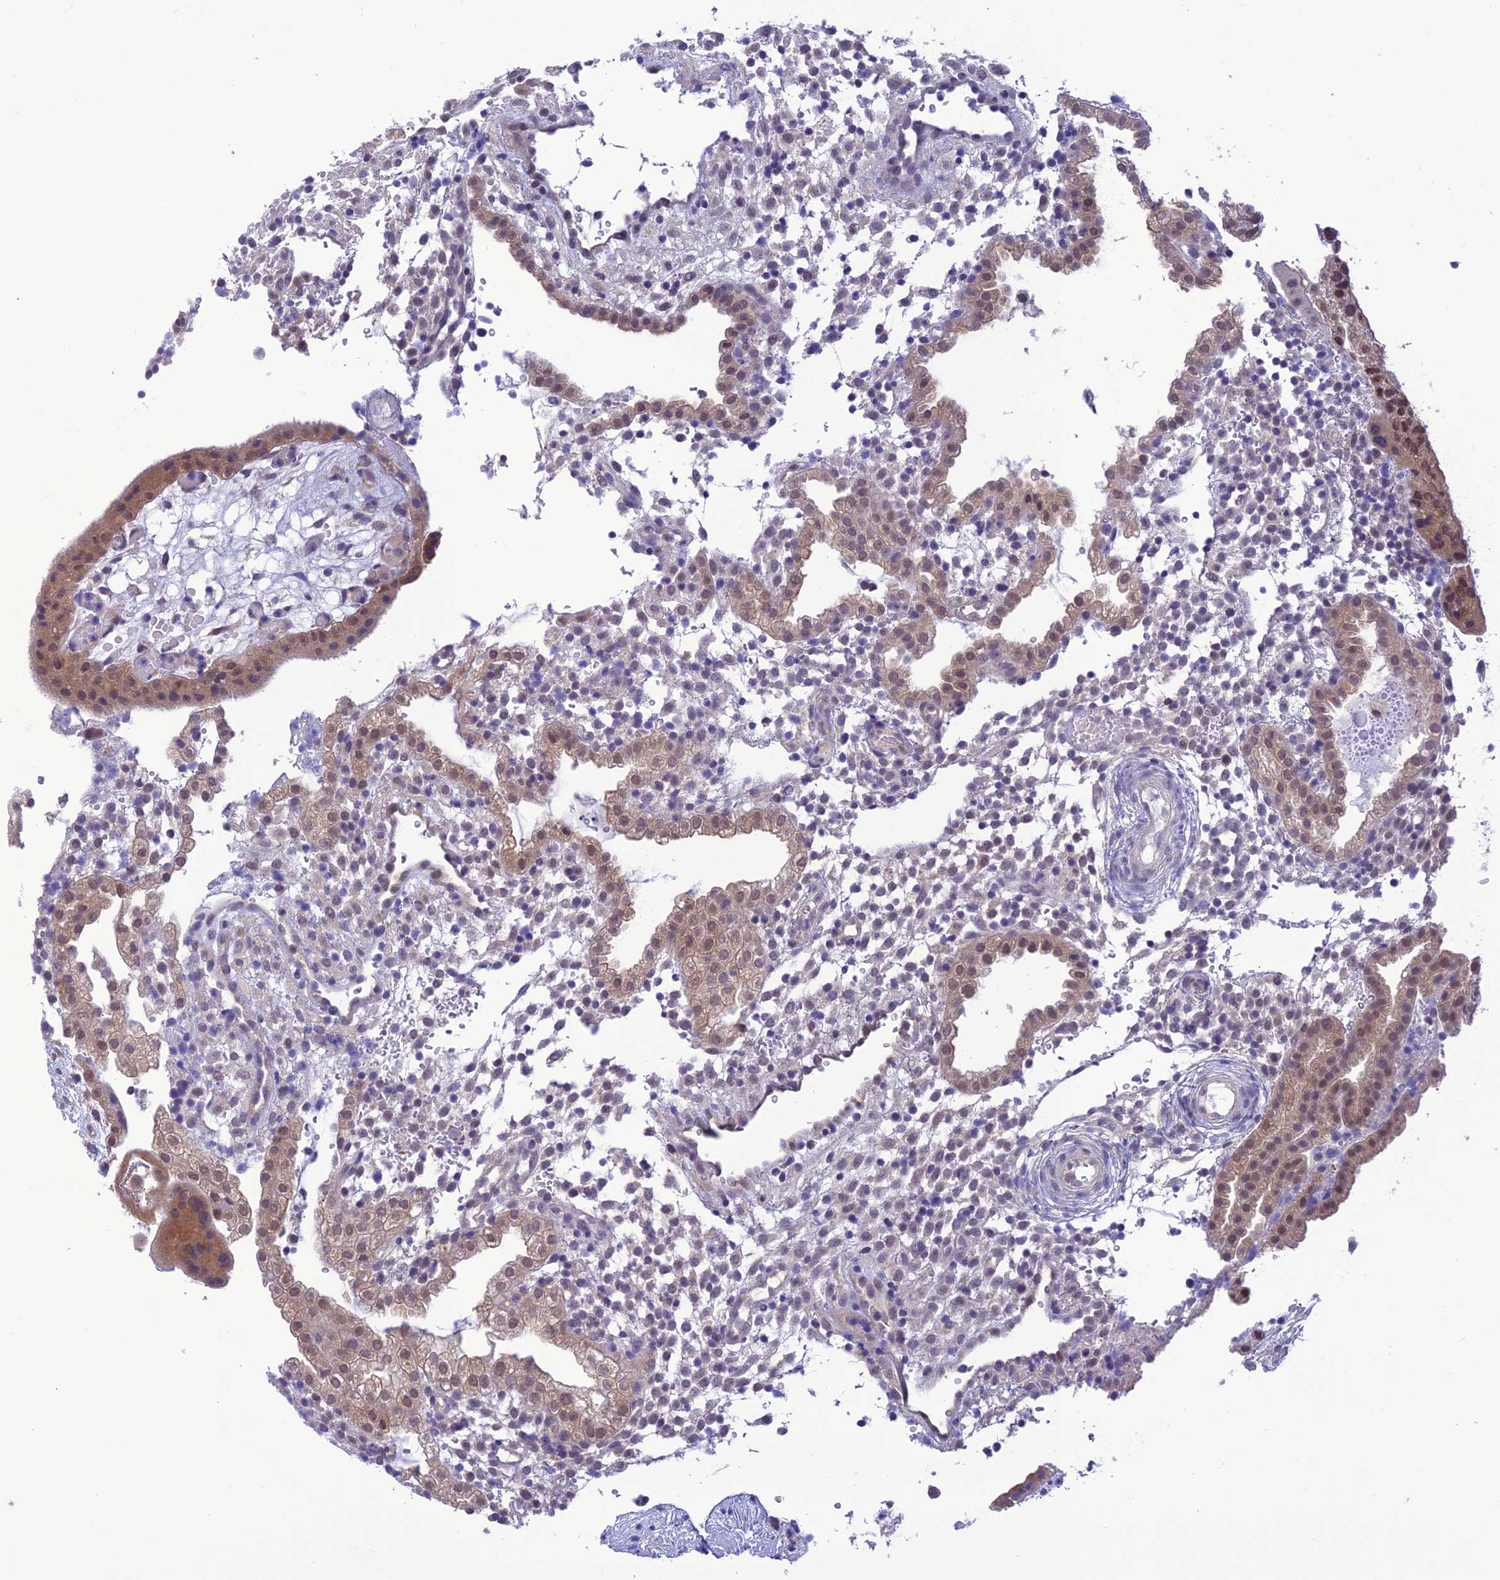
{"staining": {"intensity": "moderate", "quantity": ">75%", "location": "cytoplasmic/membranous"}, "tissue": "placenta", "cell_type": "Decidual cells", "image_type": "normal", "snomed": [{"axis": "morphology", "description": "Normal tissue, NOS"}, {"axis": "topography", "description": "Placenta"}], "caption": "High-magnification brightfield microscopy of unremarkable placenta stained with DAB (3,3'-diaminobenzidine) (brown) and counterstained with hematoxylin (blue). decidual cells exhibit moderate cytoplasmic/membranous expression is present in about>75% of cells.", "gene": "RNF126", "patient": {"sex": "female", "age": 18}}